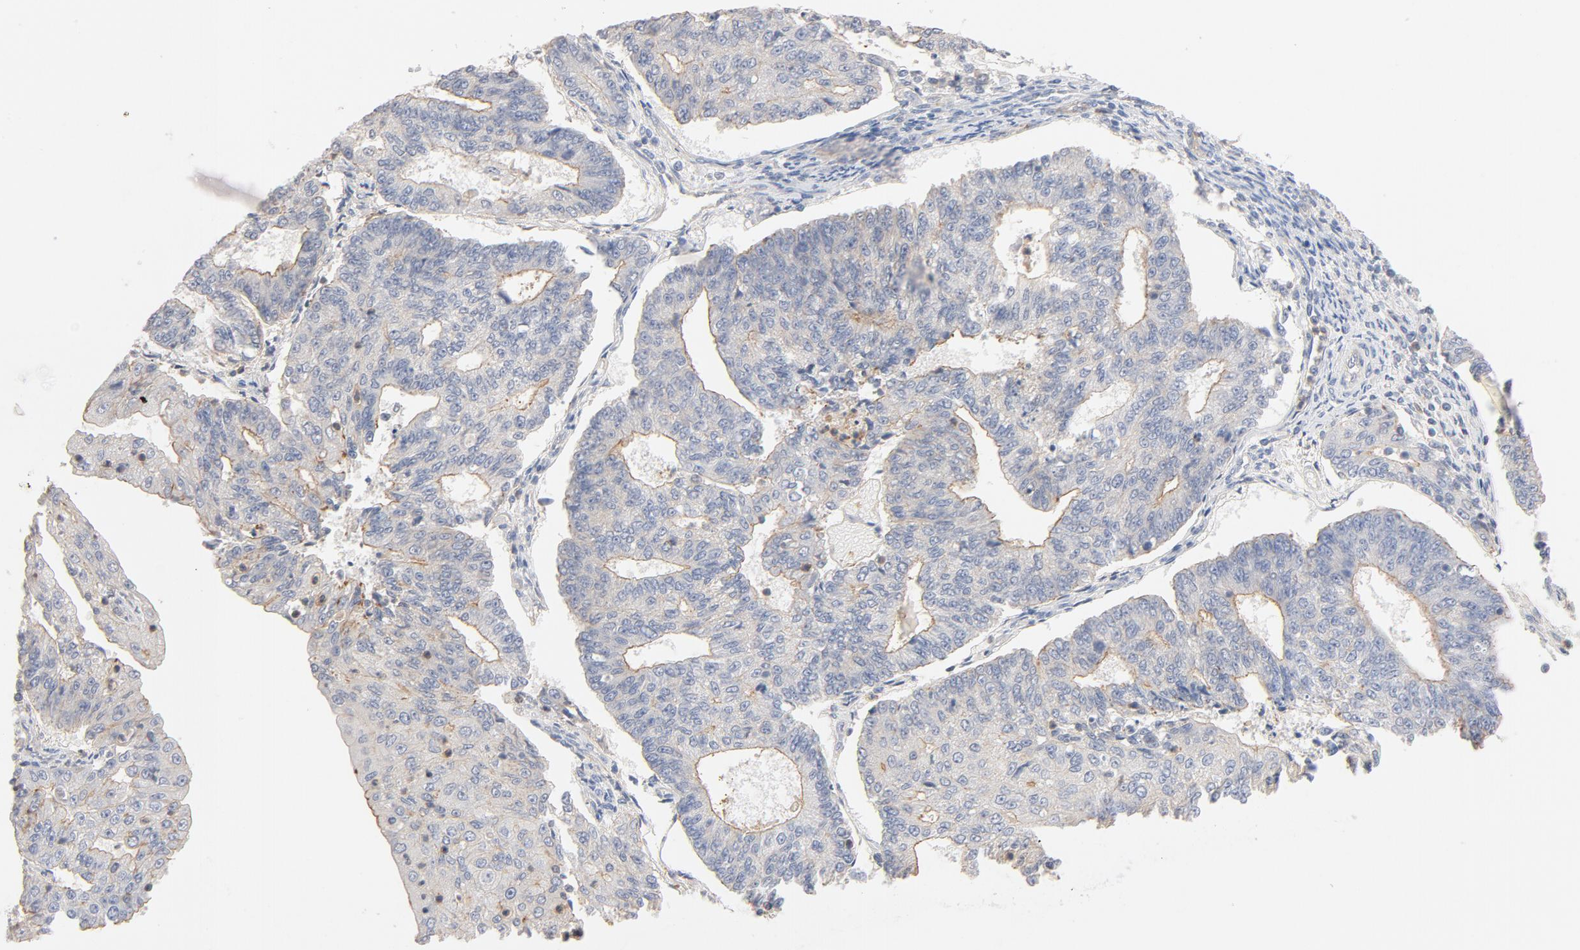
{"staining": {"intensity": "moderate", "quantity": ">75%", "location": "cytoplasmic/membranous"}, "tissue": "endometrial cancer", "cell_type": "Tumor cells", "image_type": "cancer", "snomed": [{"axis": "morphology", "description": "Adenocarcinoma, NOS"}, {"axis": "topography", "description": "Endometrium"}], "caption": "Protein staining displays moderate cytoplasmic/membranous expression in about >75% of tumor cells in endometrial cancer.", "gene": "STRN3", "patient": {"sex": "female", "age": 56}}